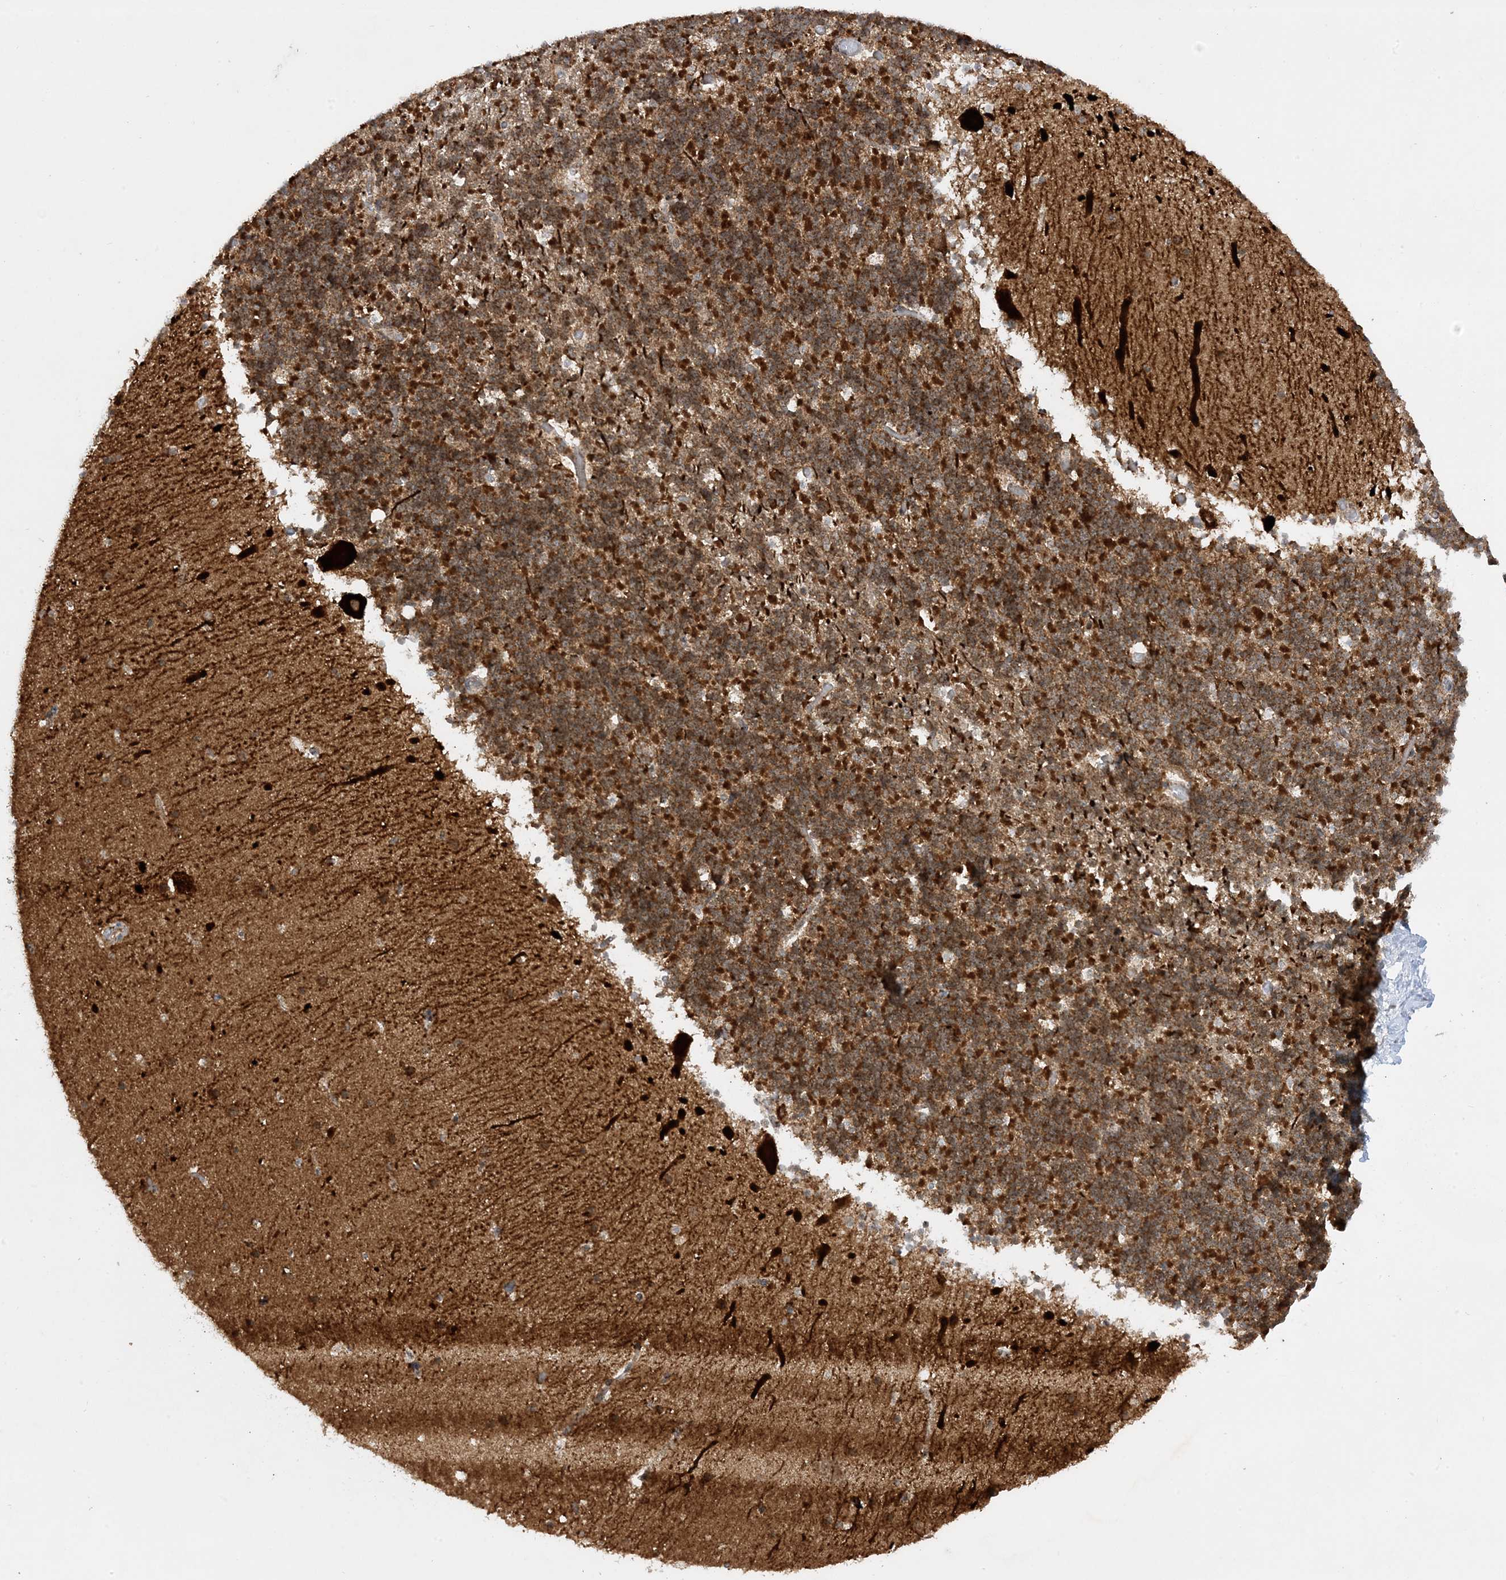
{"staining": {"intensity": "moderate", "quantity": ">75%", "location": "cytoplasmic/membranous"}, "tissue": "cerebellum", "cell_type": "Cells in granular layer", "image_type": "normal", "snomed": [{"axis": "morphology", "description": "Normal tissue, NOS"}, {"axis": "topography", "description": "Cerebellum"}], "caption": "Immunohistochemistry (IHC) micrograph of benign cerebellum: cerebellum stained using immunohistochemistry (IHC) demonstrates medium levels of moderate protein expression localized specifically in the cytoplasmic/membranous of cells in granular layer, appearing as a cytoplasmic/membranous brown color.", "gene": "NDUFAF3", "patient": {"sex": "male", "age": 57}}